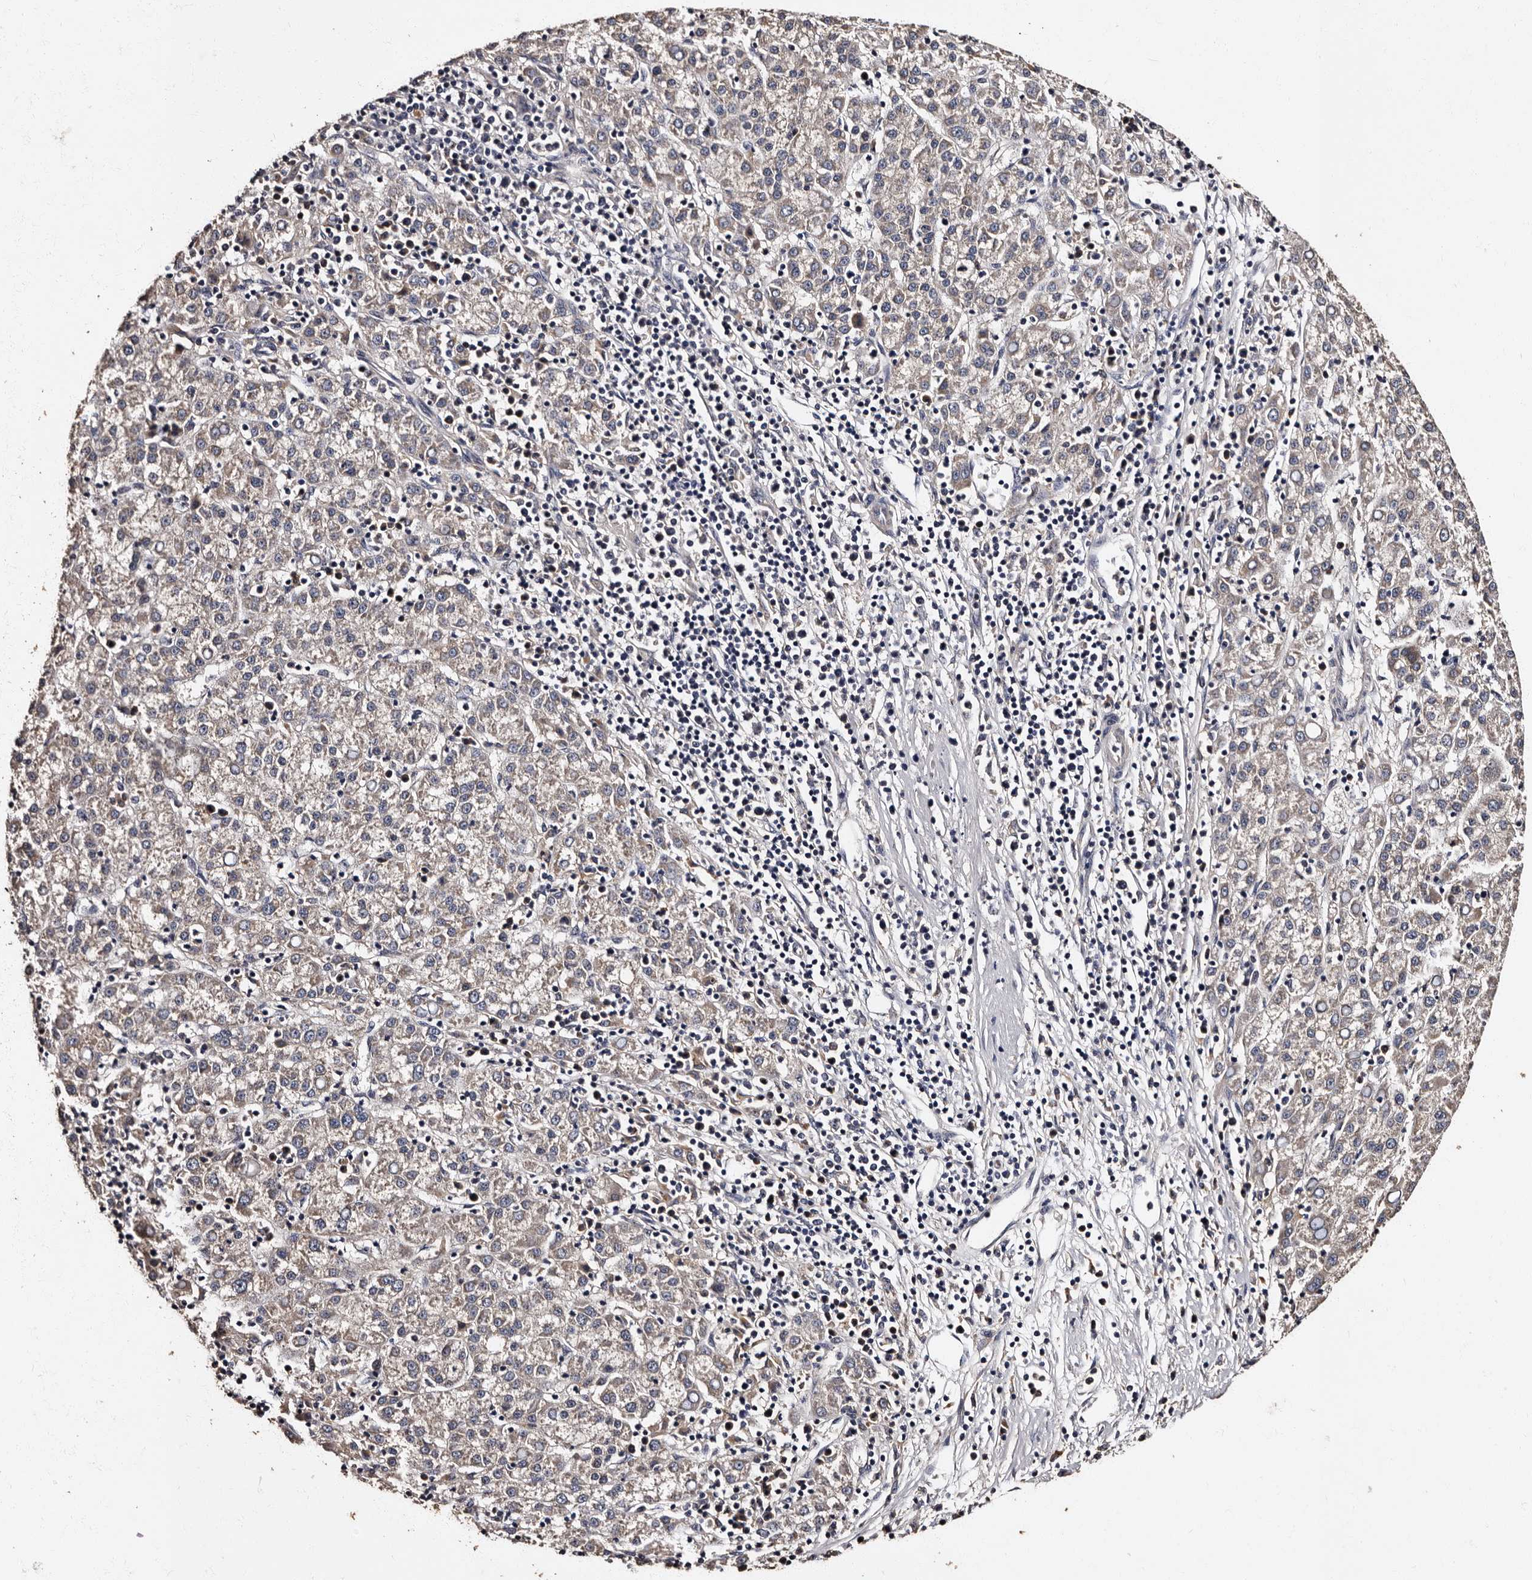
{"staining": {"intensity": "negative", "quantity": "none", "location": "none"}, "tissue": "liver cancer", "cell_type": "Tumor cells", "image_type": "cancer", "snomed": [{"axis": "morphology", "description": "Carcinoma, Hepatocellular, NOS"}, {"axis": "topography", "description": "Liver"}], "caption": "The IHC histopathology image has no significant expression in tumor cells of liver hepatocellular carcinoma tissue. (Stains: DAB IHC with hematoxylin counter stain, Microscopy: brightfield microscopy at high magnification).", "gene": "ADCK5", "patient": {"sex": "female", "age": 58}}